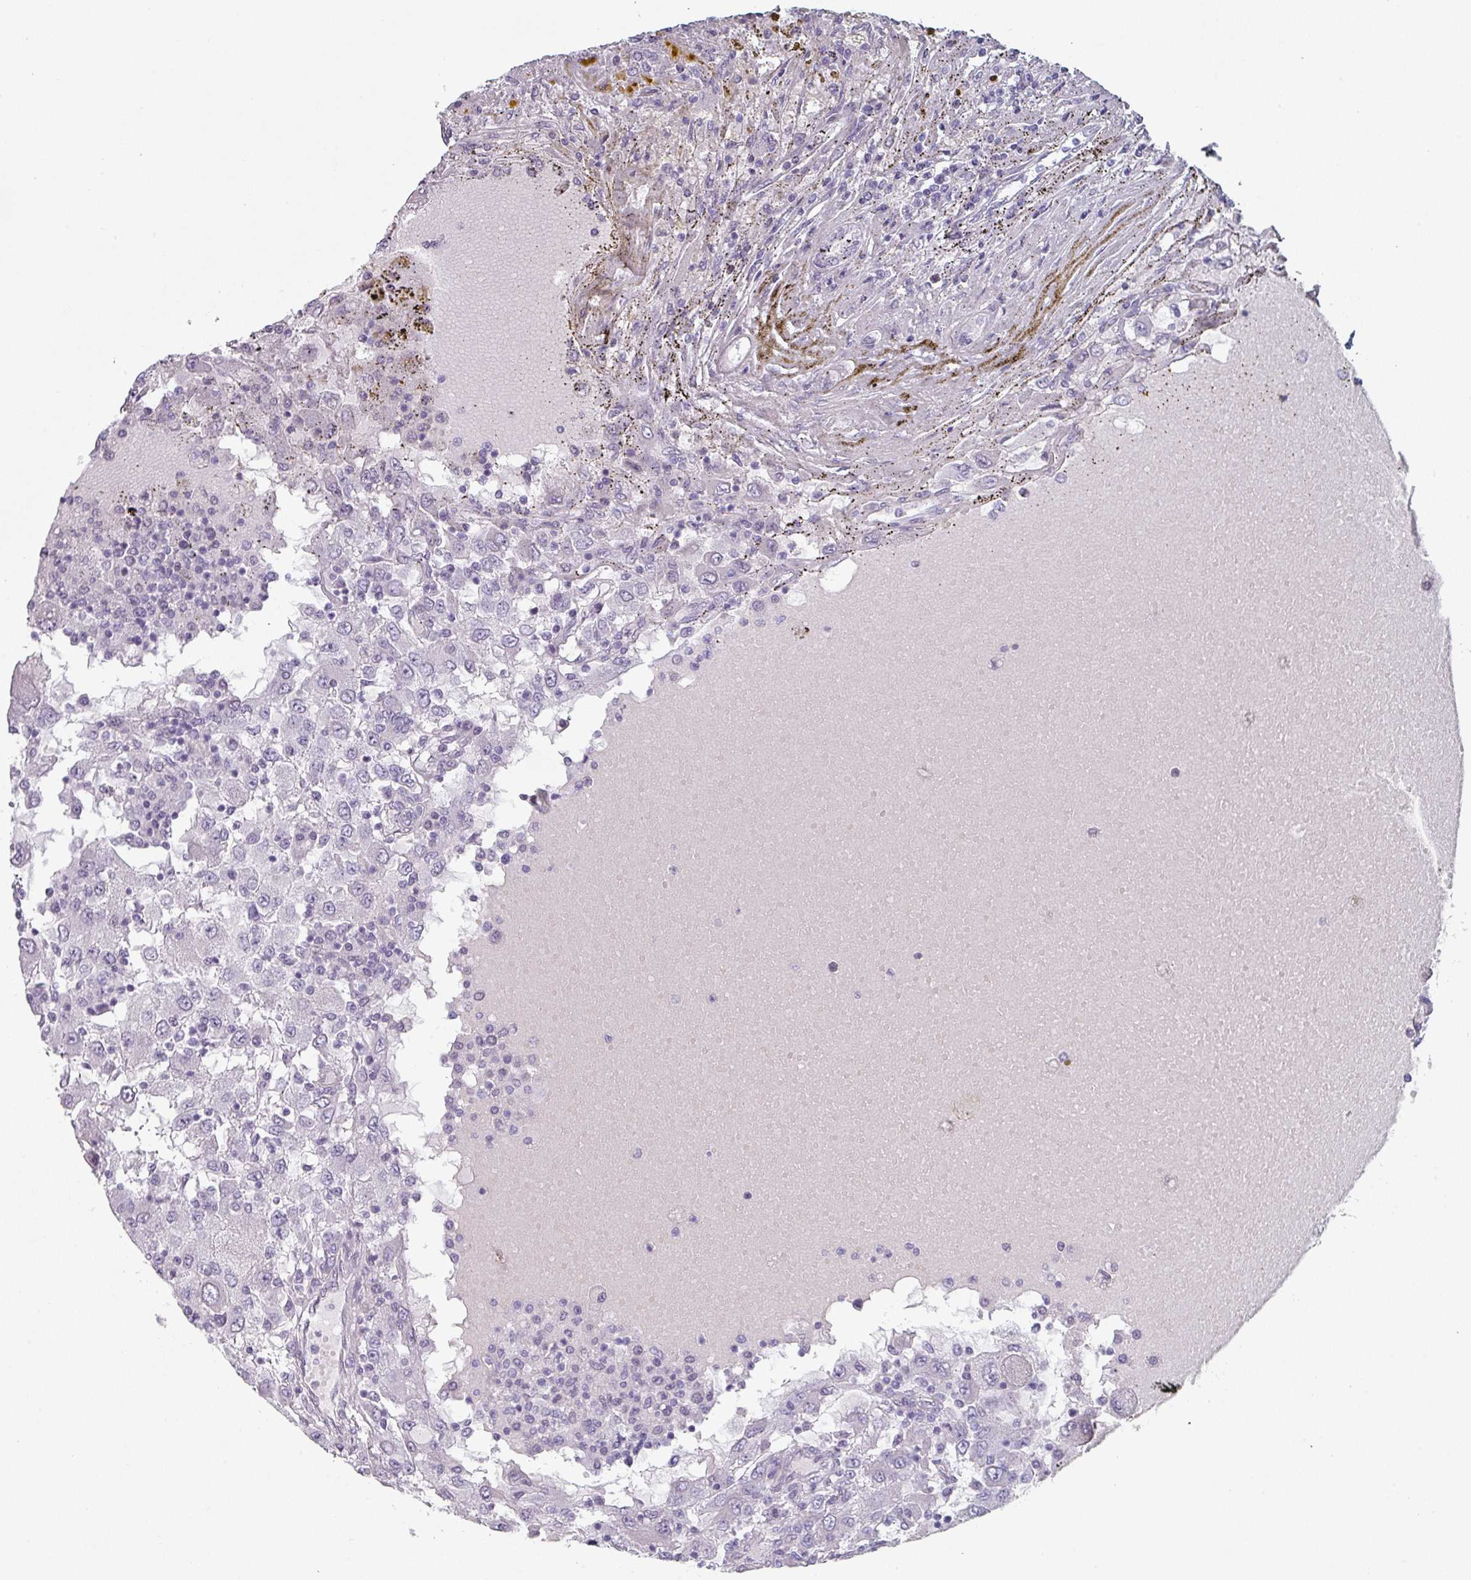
{"staining": {"intensity": "negative", "quantity": "none", "location": "none"}, "tissue": "renal cancer", "cell_type": "Tumor cells", "image_type": "cancer", "snomed": [{"axis": "morphology", "description": "Adenocarcinoma, NOS"}, {"axis": "topography", "description": "Kidney"}], "caption": "Adenocarcinoma (renal) was stained to show a protein in brown. There is no significant expression in tumor cells.", "gene": "SLC35G2", "patient": {"sex": "female", "age": 67}}